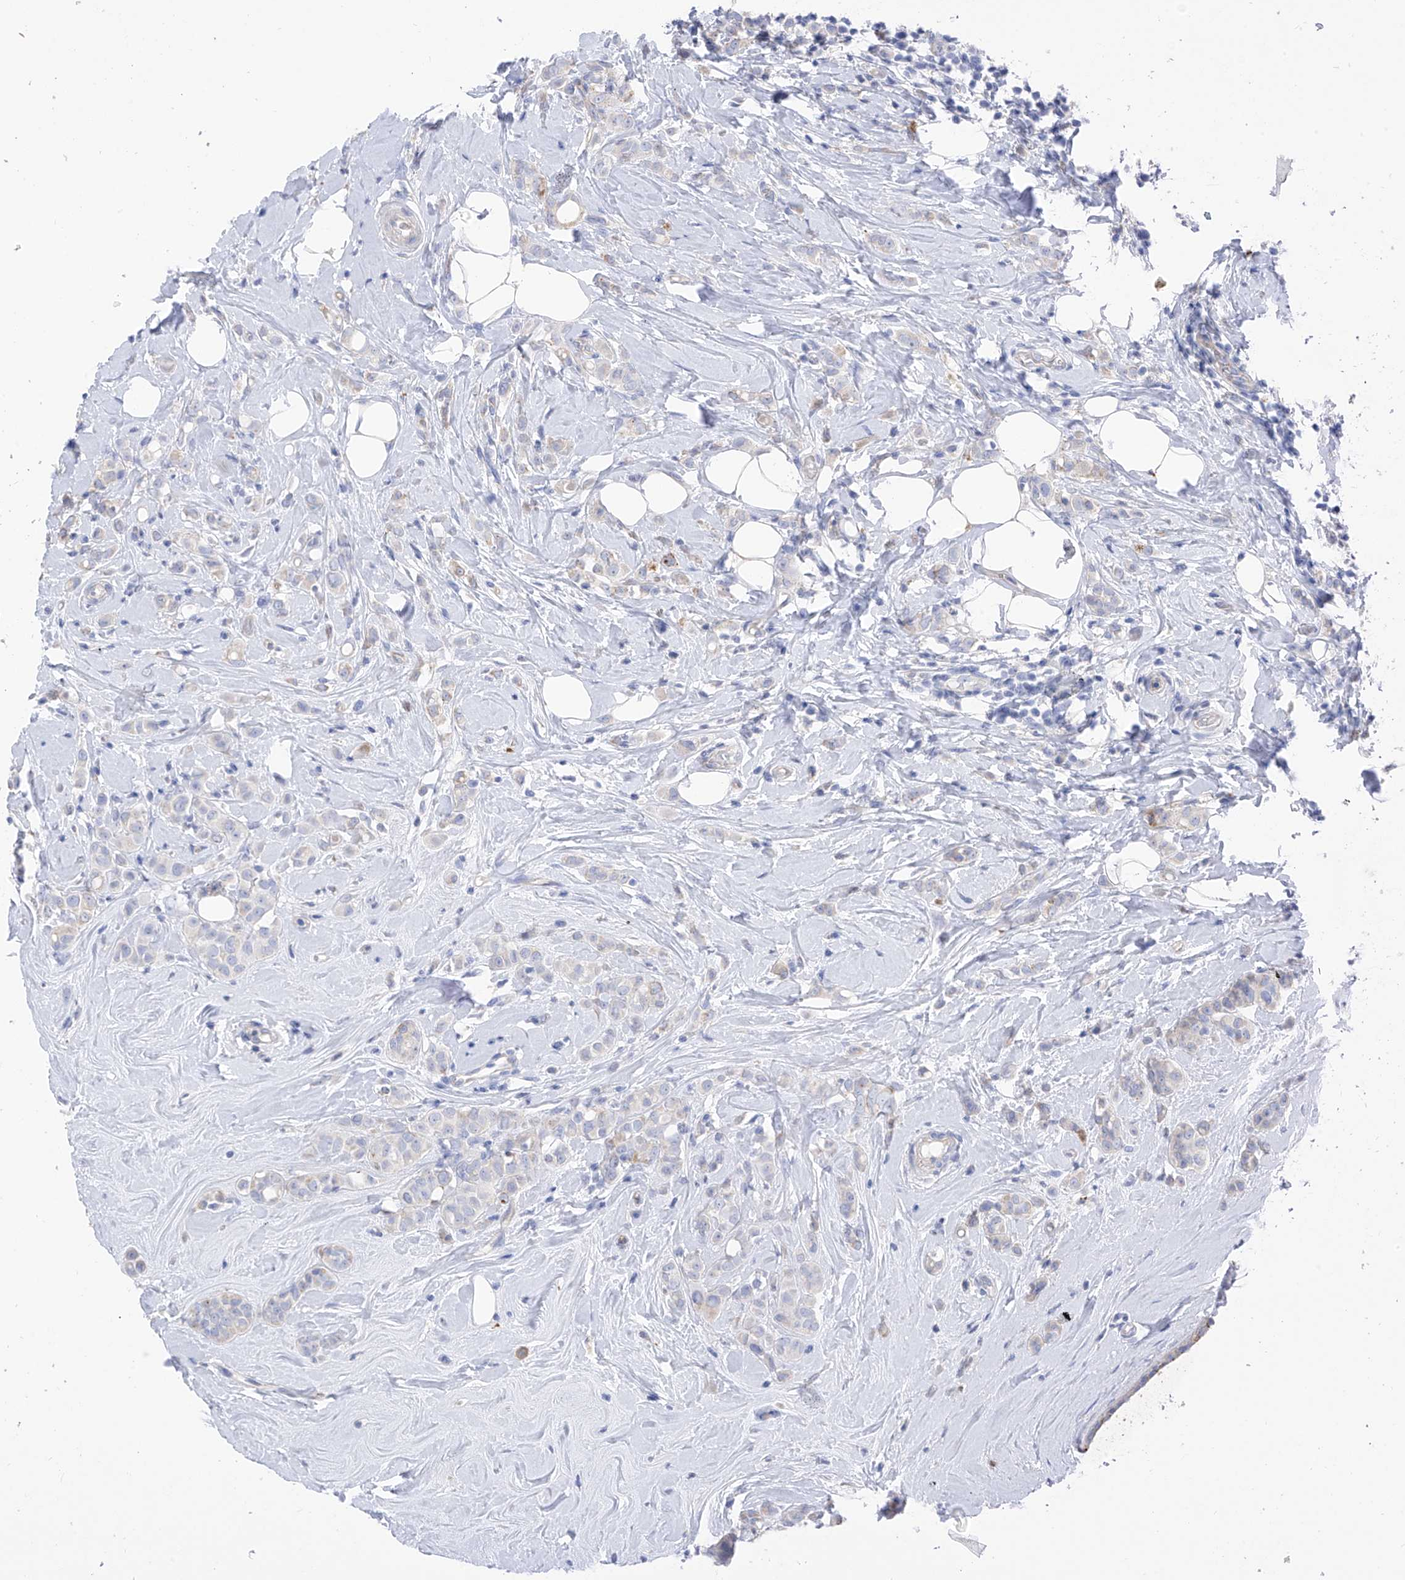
{"staining": {"intensity": "negative", "quantity": "none", "location": "none"}, "tissue": "breast cancer", "cell_type": "Tumor cells", "image_type": "cancer", "snomed": [{"axis": "morphology", "description": "Lobular carcinoma"}, {"axis": "topography", "description": "Breast"}], "caption": "Human lobular carcinoma (breast) stained for a protein using immunohistochemistry reveals no staining in tumor cells.", "gene": "ITGA9", "patient": {"sex": "female", "age": 47}}